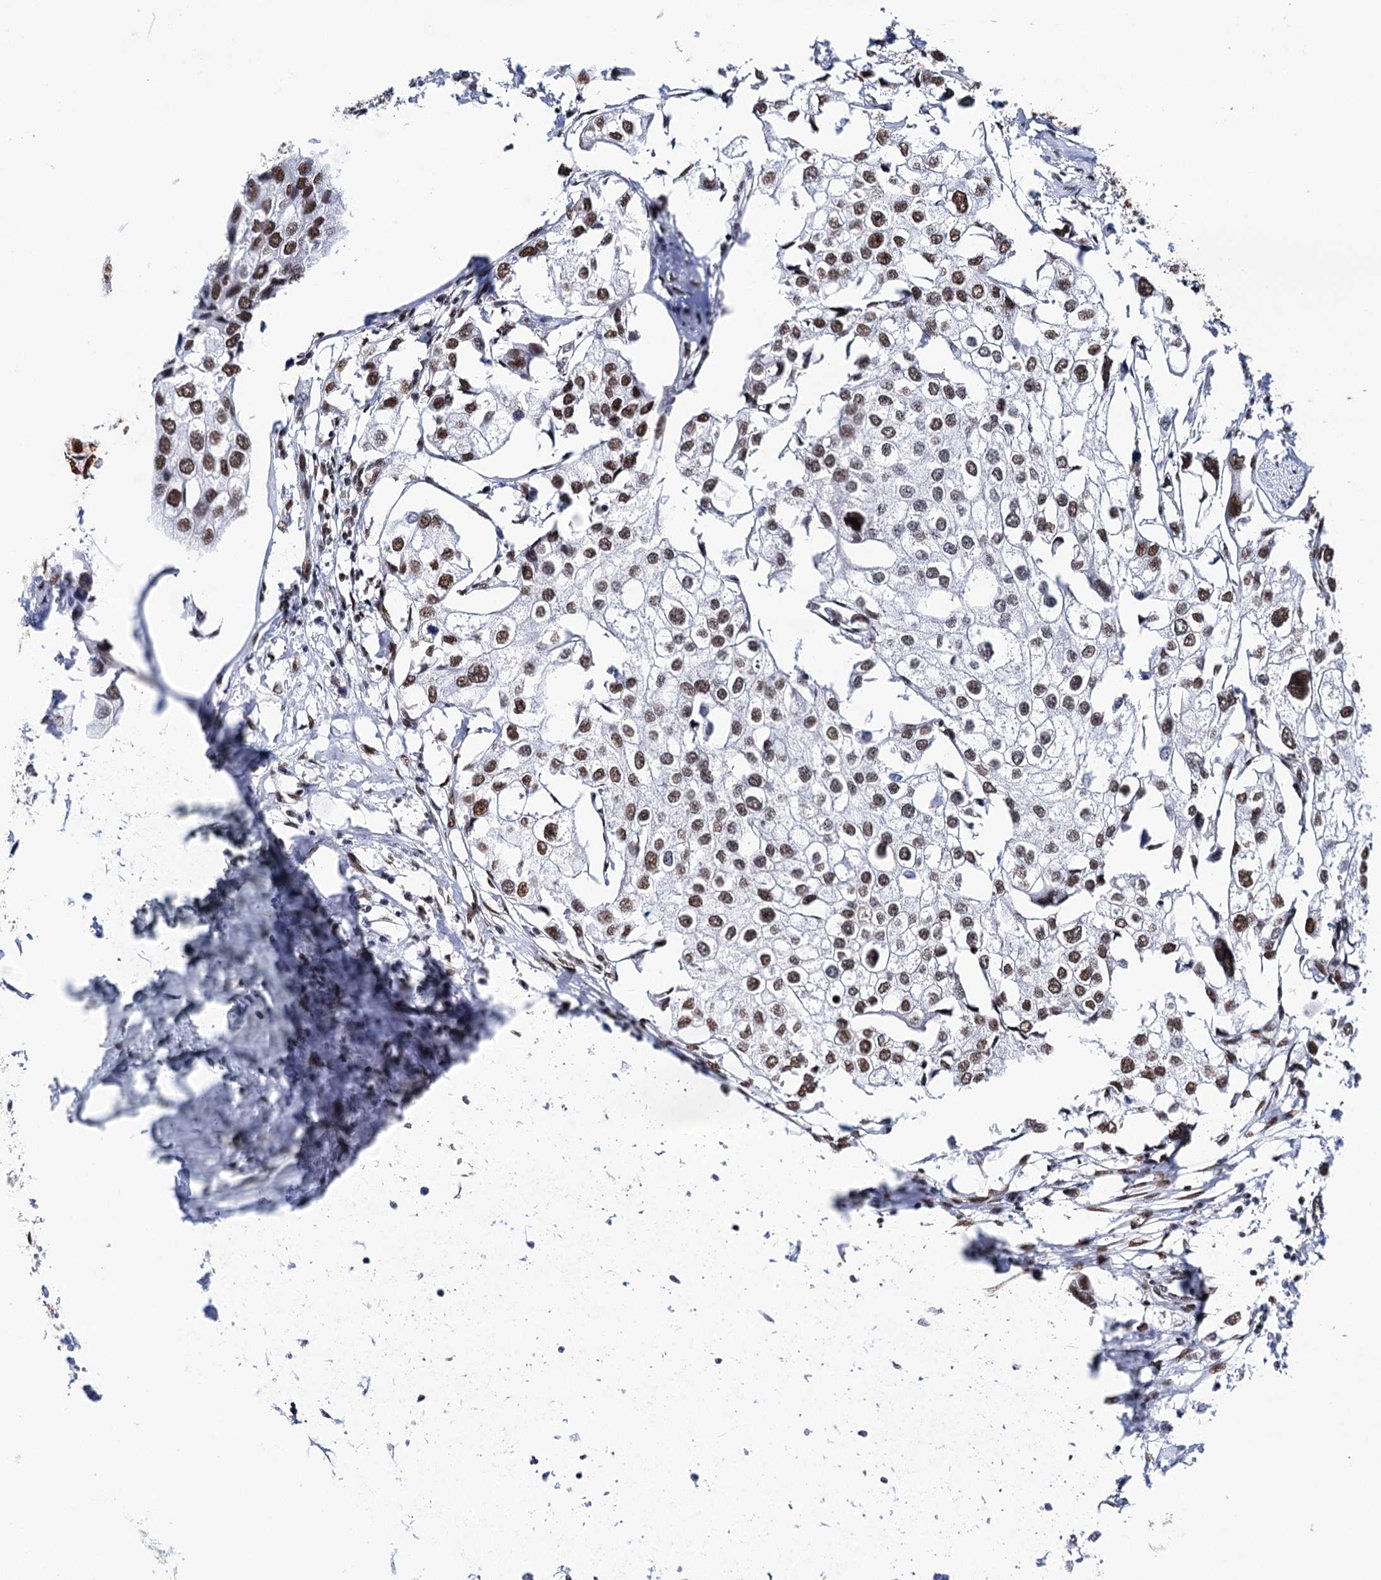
{"staining": {"intensity": "moderate", "quantity": ">75%", "location": "nuclear"}, "tissue": "urothelial cancer", "cell_type": "Tumor cells", "image_type": "cancer", "snomed": [{"axis": "morphology", "description": "Urothelial carcinoma, High grade"}, {"axis": "topography", "description": "Urinary bladder"}], "caption": "Approximately >75% of tumor cells in urothelial carcinoma (high-grade) display moderate nuclear protein staining as visualized by brown immunohistochemical staining.", "gene": "MATR3", "patient": {"sex": "male", "age": 64}}